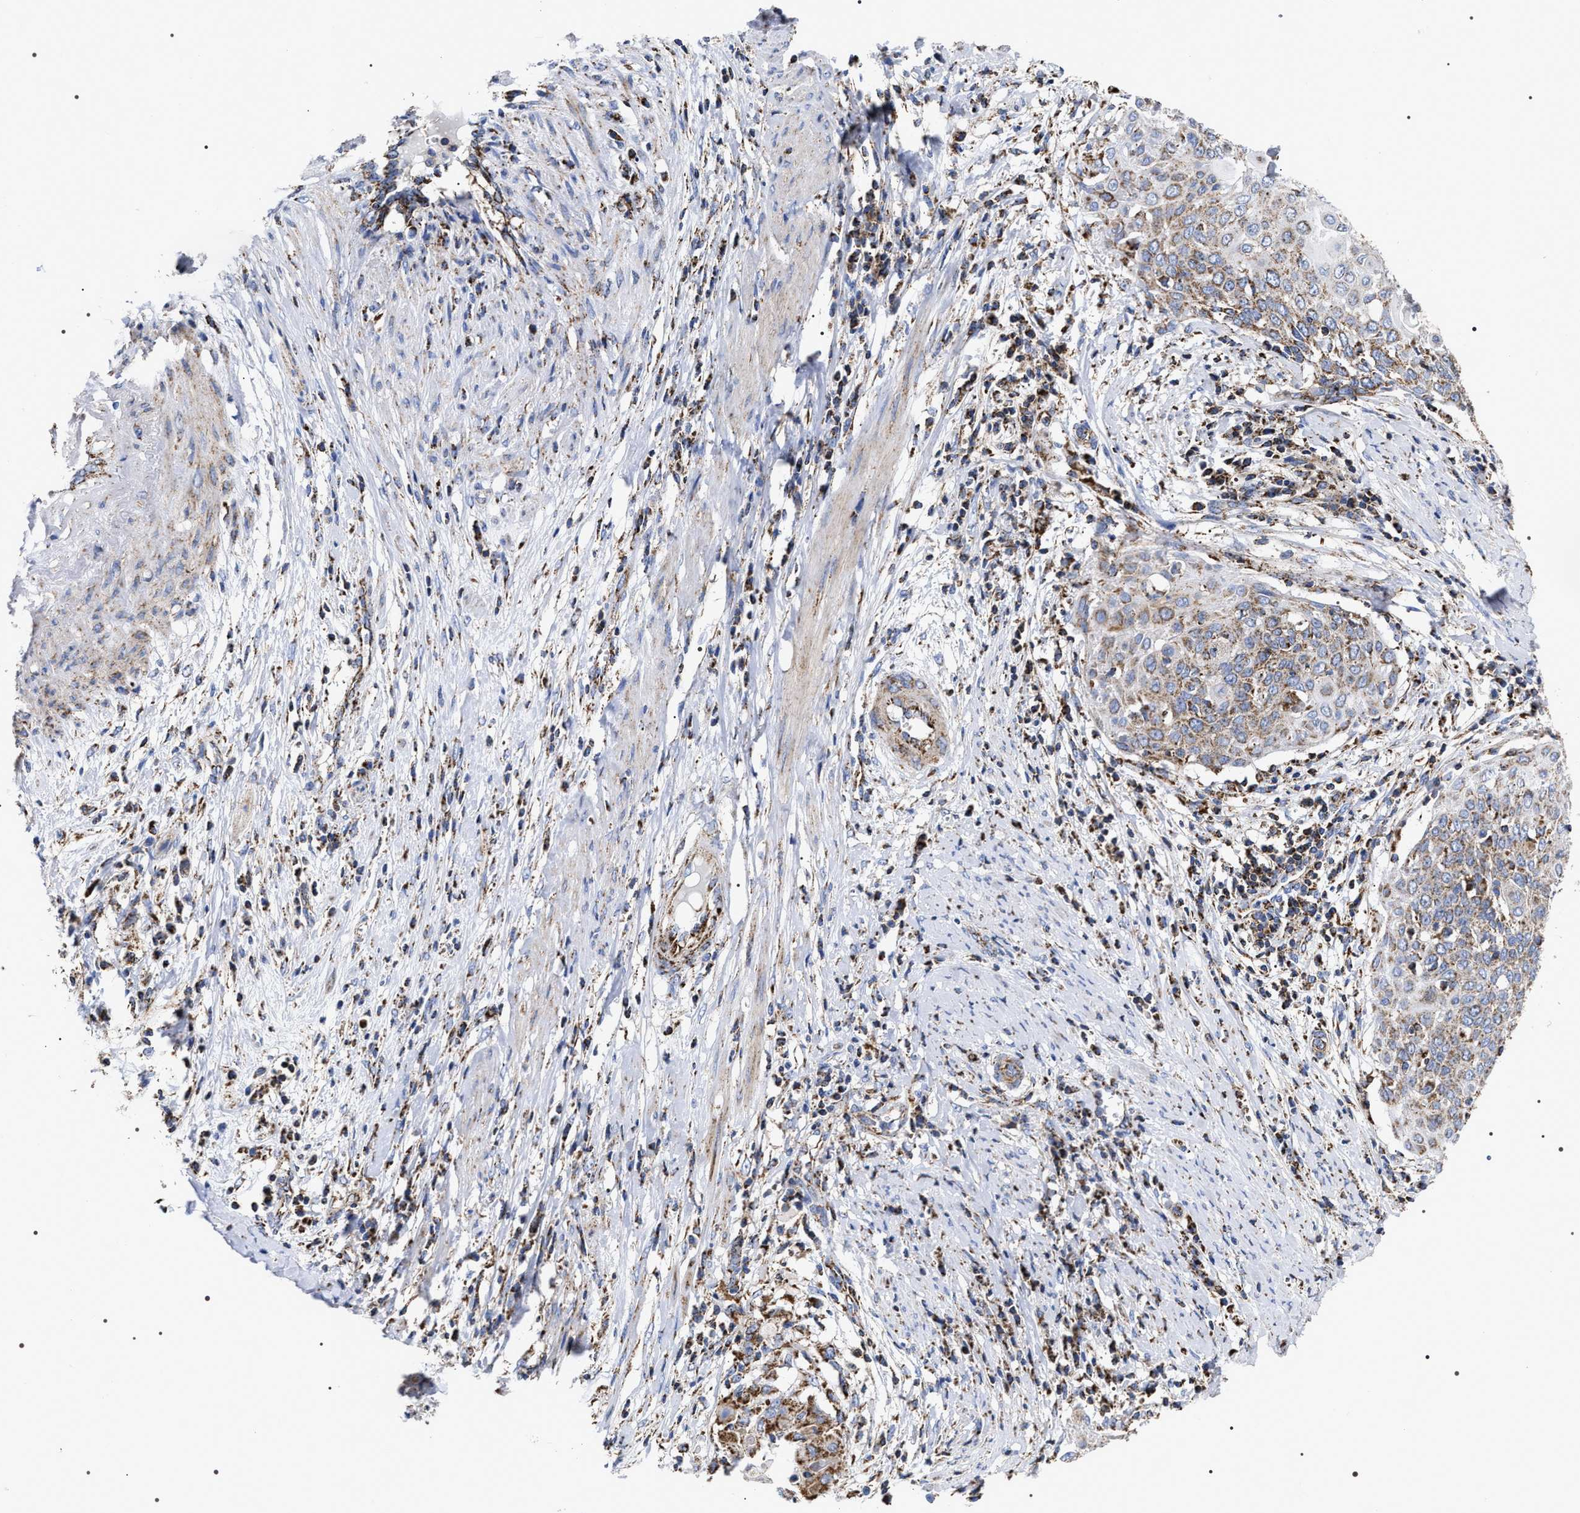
{"staining": {"intensity": "moderate", "quantity": ">75%", "location": "cytoplasmic/membranous"}, "tissue": "cervical cancer", "cell_type": "Tumor cells", "image_type": "cancer", "snomed": [{"axis": "morphology", "description": "Squamous cell carcinoma, NOS"}, {"axis": "topography", "description": "Cervix"}], "caption": "This photomicrograph demonstrates immunohistochemistry (IHC) staining of cervical cancer, with medium moderate cytoplasmic/membranous positivity in approximately >75% of tumor cells.", "gene": "COG5", "patient": {"sex": "female", "age": 39}}